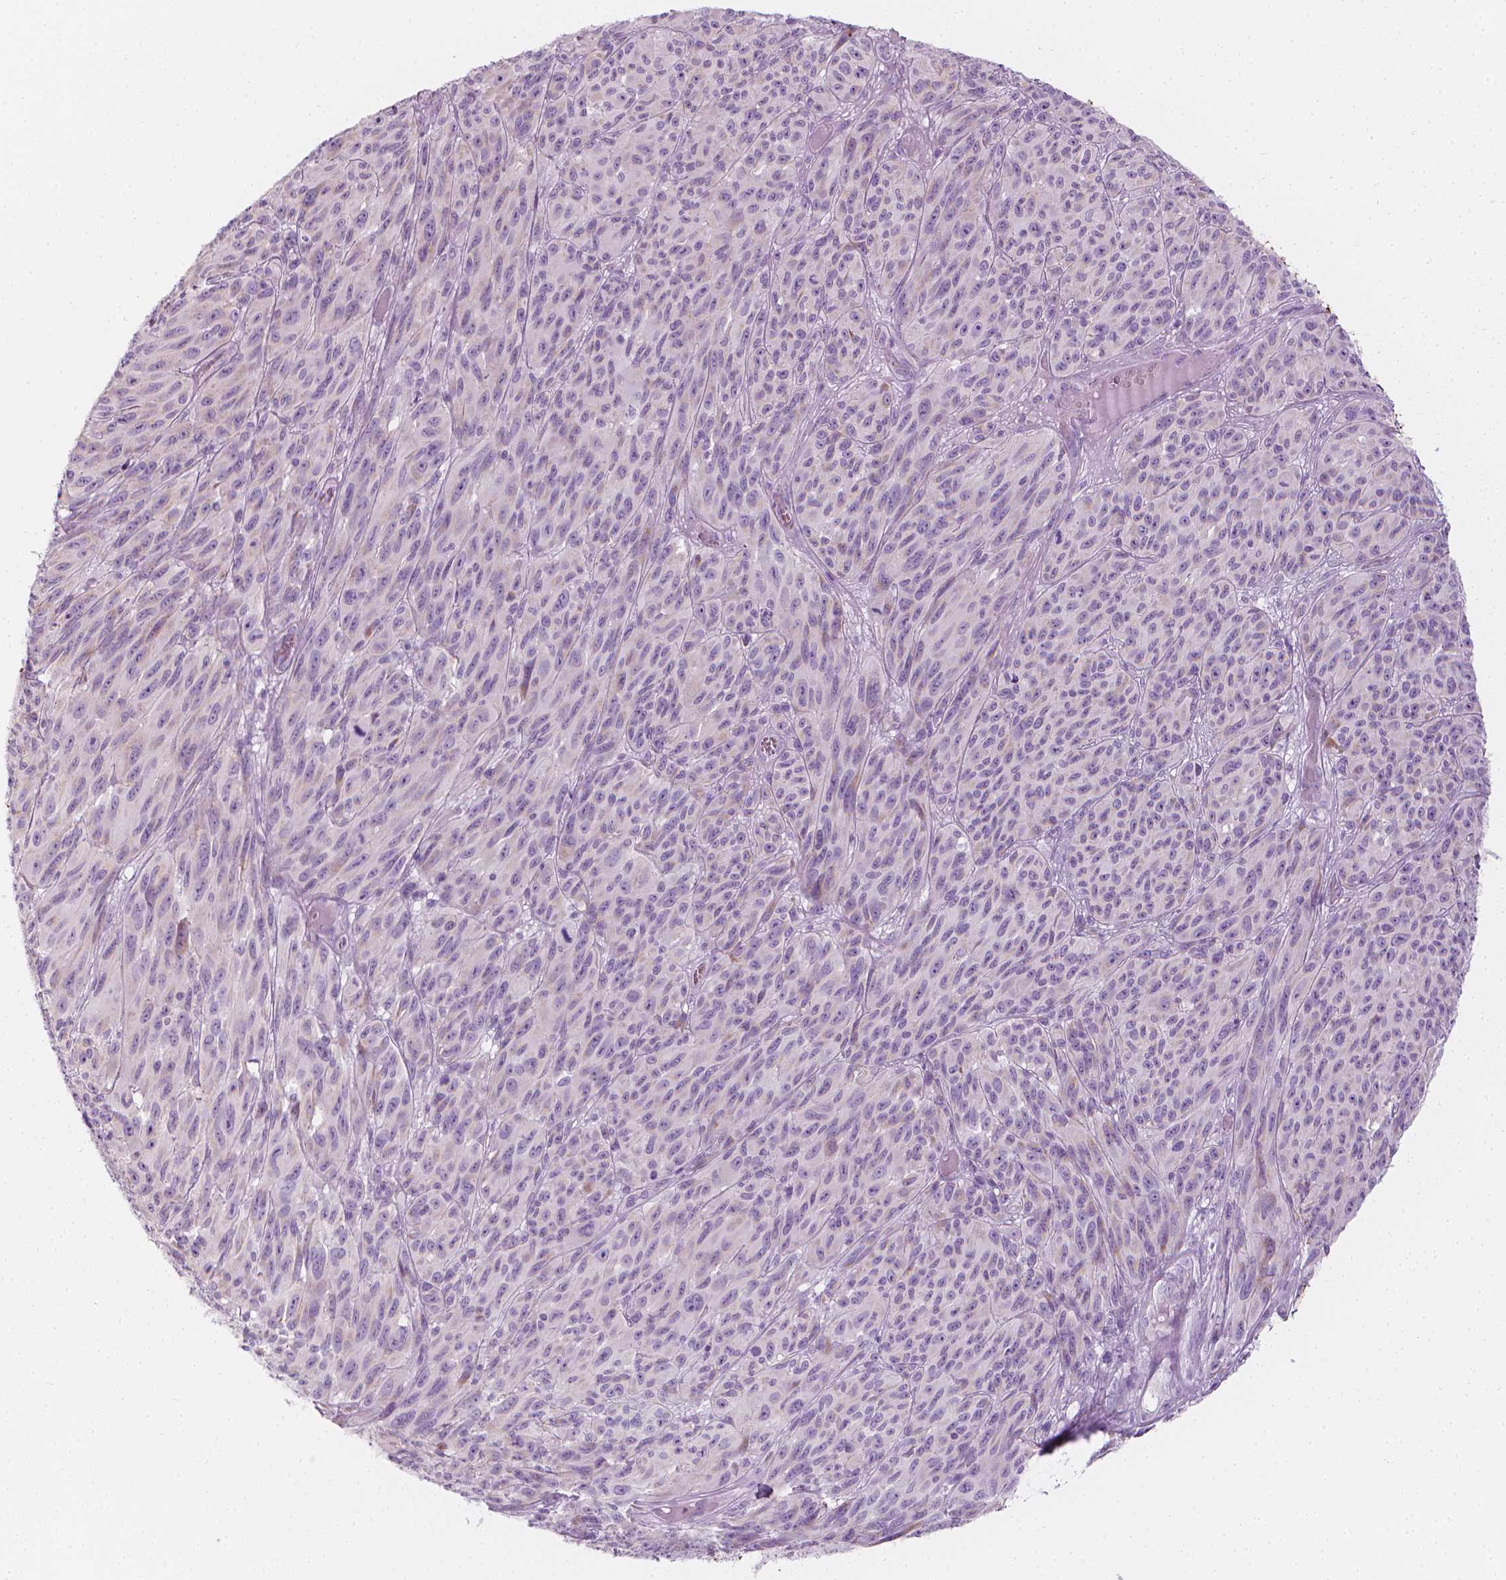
{"staining": {"intensity": "negative", "quantity": "none", "location": "none"}, "tissue": "melanoma", "cell_type": "Tumor cells", "image_type": "cancer", "snomed": [{"axis": "morphology", "description": "Malignant melanoma, NOS"}, {"axis": "topography", "description": "Vulva, labia, clitoris and Bartholin´s gland, NO"}], "caption": "The photomicrograph reveals no significant expression in tumor cells of malignant melanoma.", "gene": "CES1", "patient": {"sex": "female", "age": 75}}